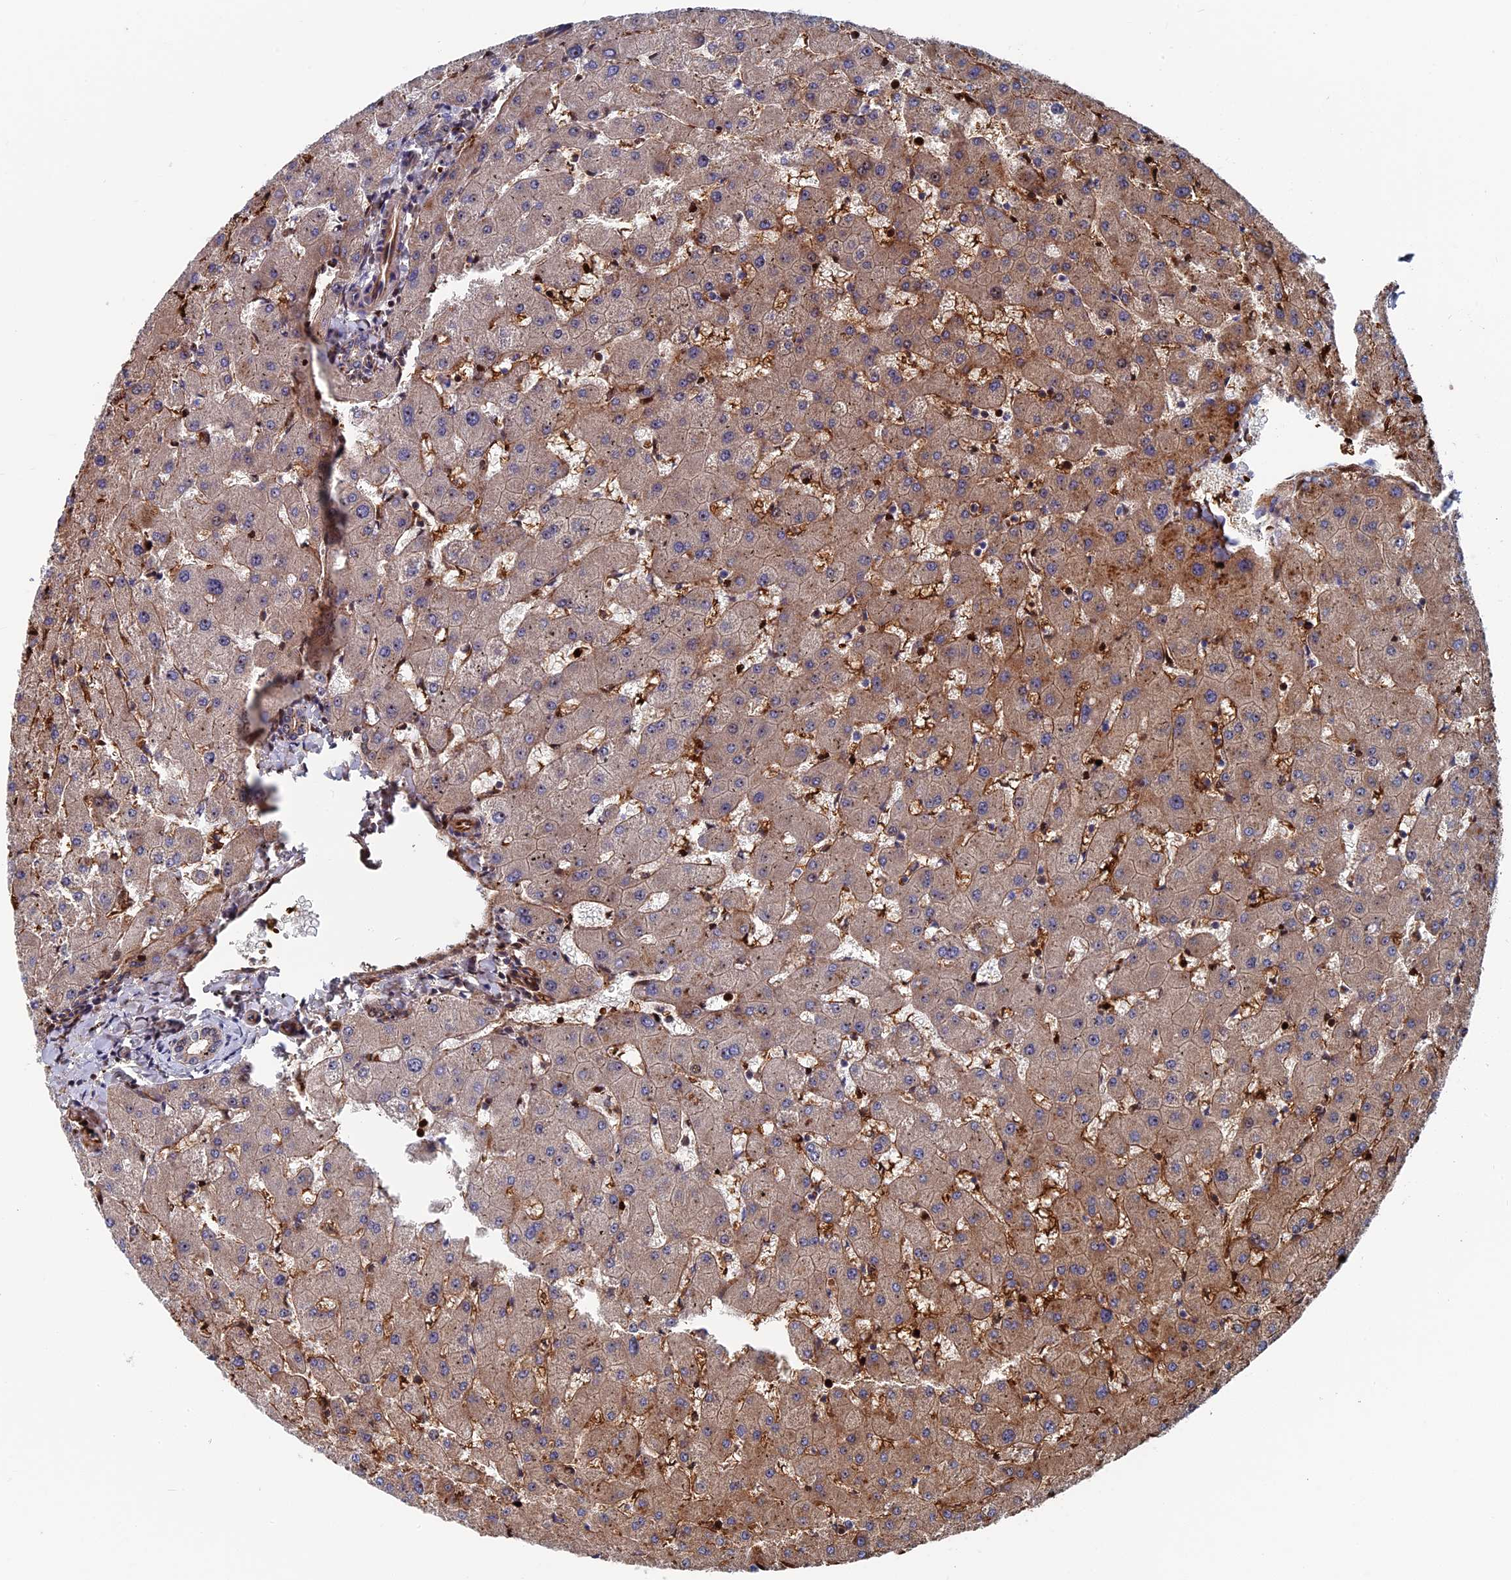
{"staining": {"intensity": "weak", "quantity": "25%-75%", "location": "cytoplasmic/membranous"}, "tissue": "liver", "cell_type": "Cholangiocytes", "image_type": "normal", "snomed": [{"axis": "morphology", "description": "Normal tissue, NOS"}, {"axis": "topography", "description": "Liver"}], "caption": "Immunohistochemistry image of benign human liver stained for a protein (brown), which demonstrates low levels of weak cytoplasmic/membranous positivity in approximately 25%-75% of cholangiocytes.", "gene": "EXOSC9", "patient": {"sex": "female", "age": 63}}